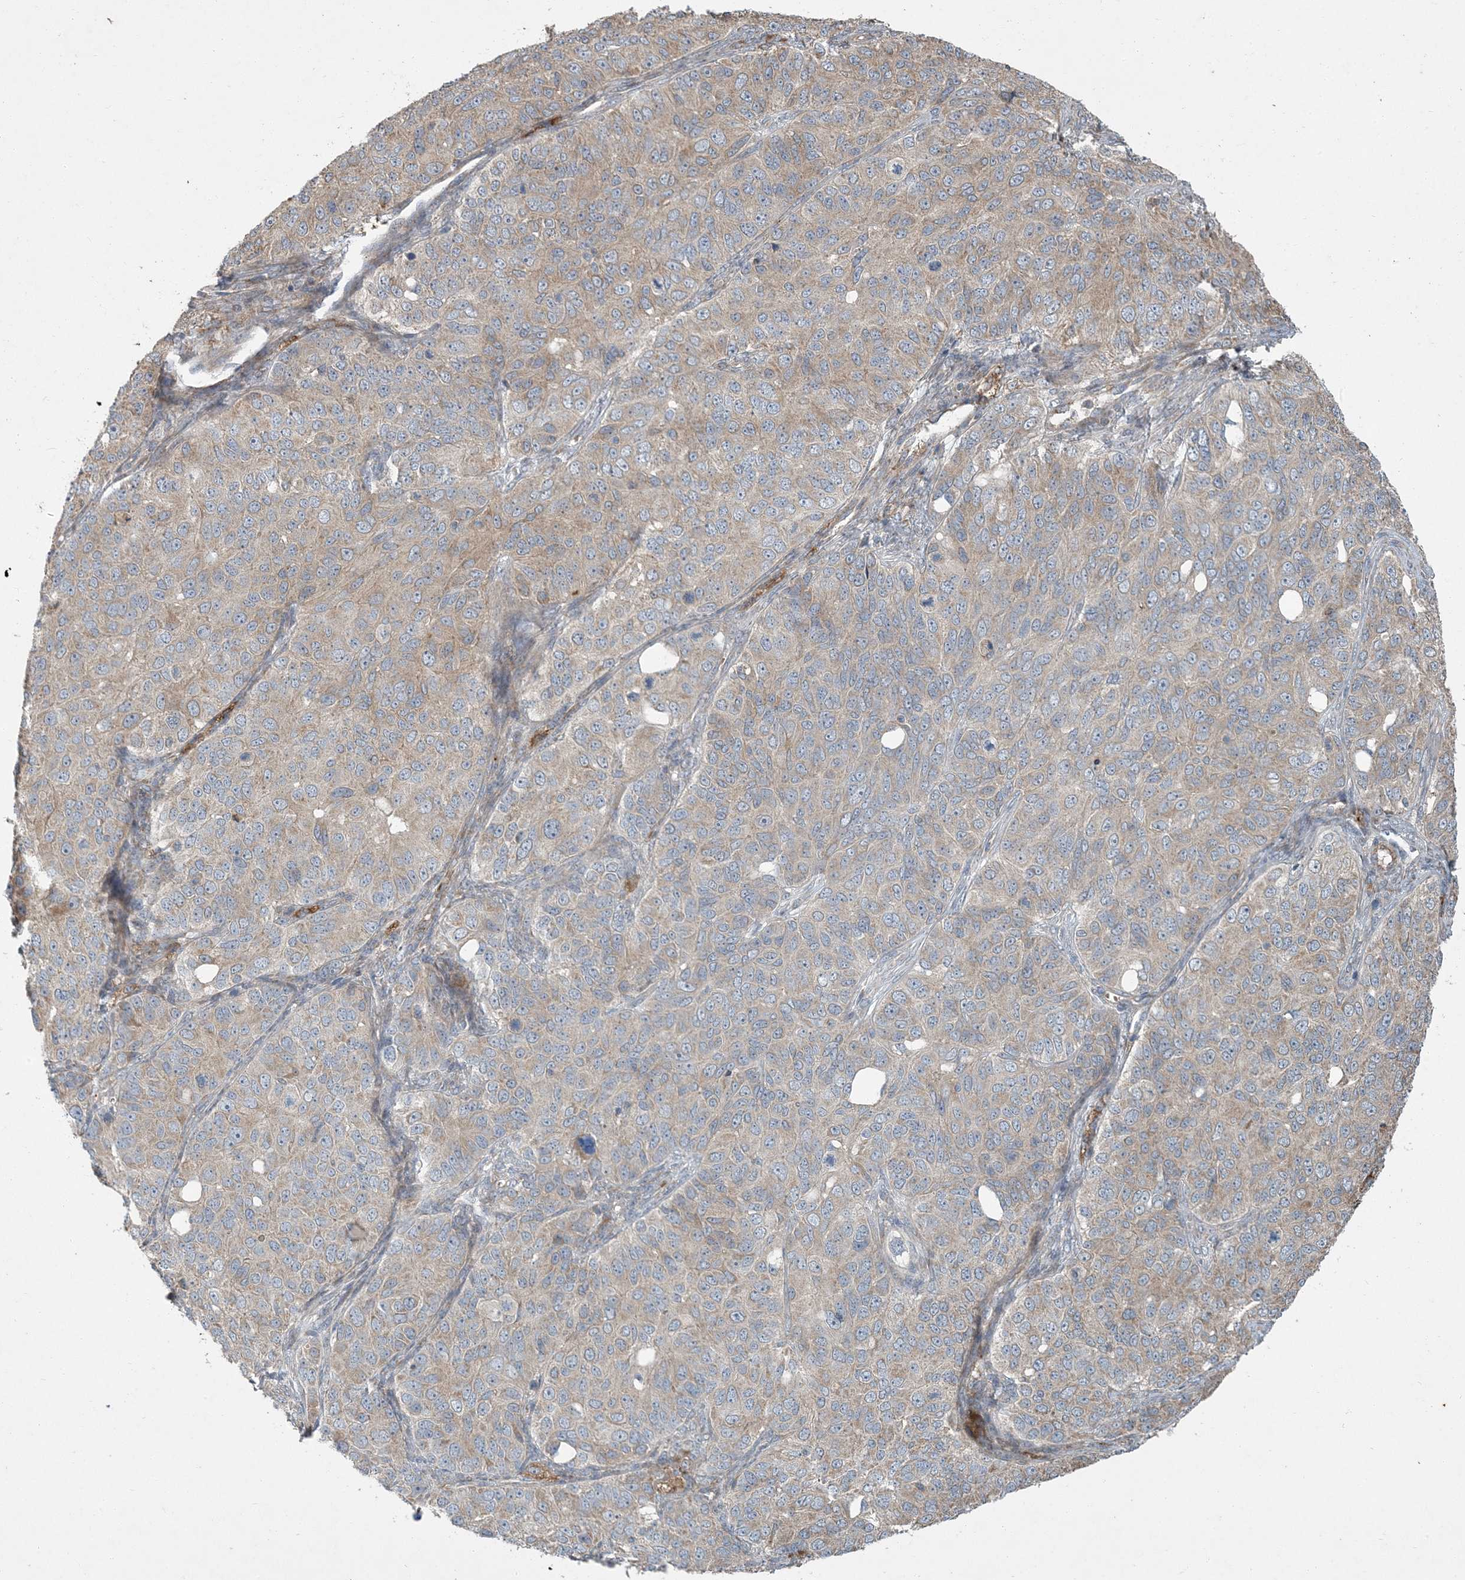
{"staining": {"intensity": "moderate", "quantity": ">75%", "location": "cytoplasmic/membranous"}, "tissue": "ovarian cancer", "cell_type": "Tumor cells", "image_type": "cancer", "snomed": [{"axis": "morphology", "description": "Carcinoma, endometroid"}, {"axis": "topography", "description": "Ovary"}], "caption": "About >75% of tumor cells in human ovarian cancer reveal moderate cytoplasmic/membranous protein positivity as visualized by brown immunohistochemical staining.", "gene": "LTN1", "patient": {"sex": "female", "age": 51}}